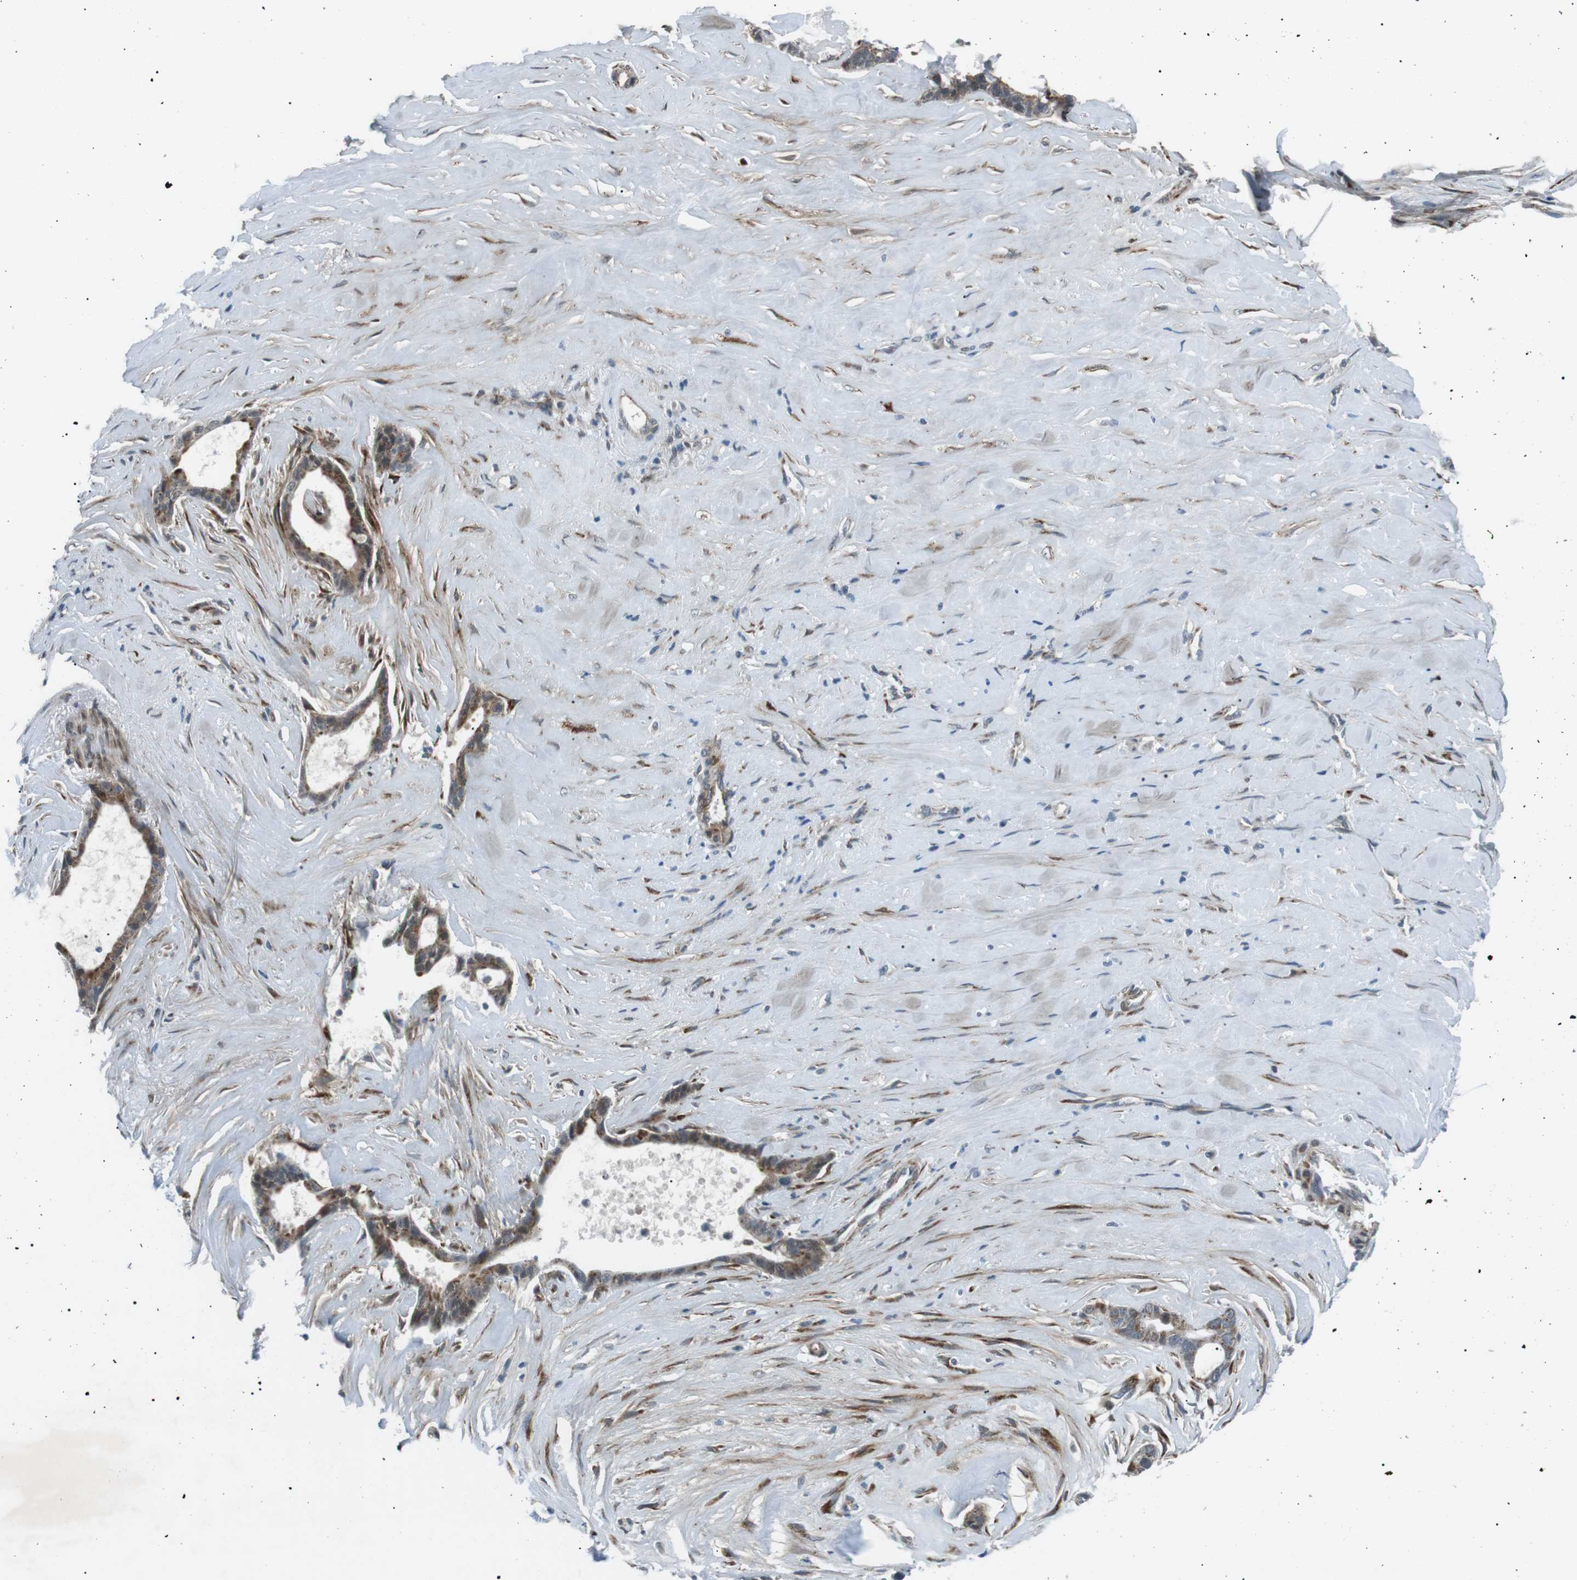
{"staining": {"intensity": "moderate", "quantity": ">75%", "location": "cytoplasmic/membranous"}, "tissue": "liver cancer", "cell_type": "Tumor cells", "image_type": "cancer", "snomed": [{"axis": "morphology", "description": "Cholangiocarcinoma"}, {"axis": "topography", "description": "Liver"}], "caption": "A high-resolution image shows immunohistochemistry (IHC) staining of liver cancer, which shows moderate cytoplasmic/membranous expression in about >75% of tumor cells.", "gene": "ARID5B", "patient": {"sex": "female", "age": 55}}